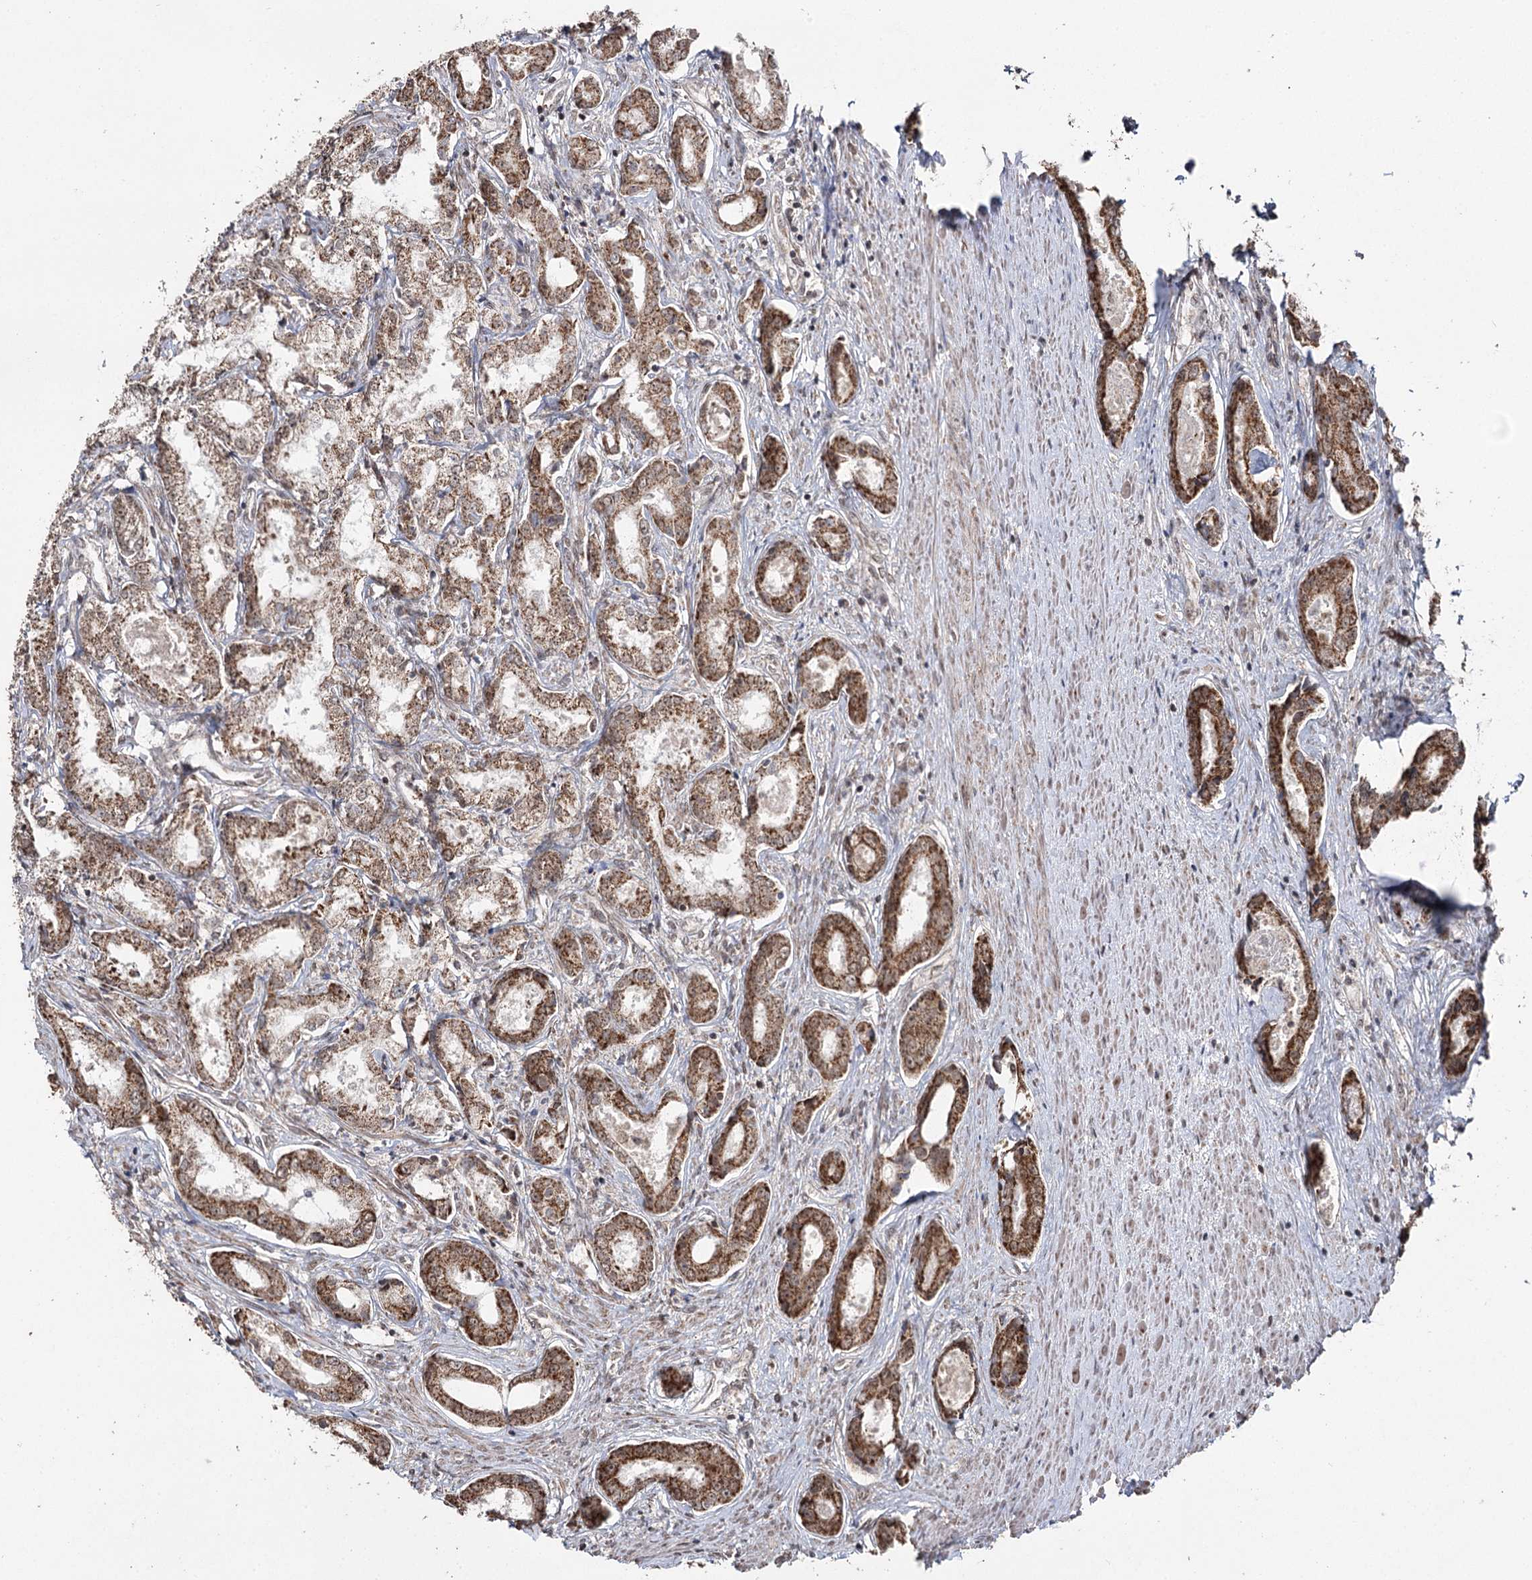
{"staining": {"intensity": "moderate", "quantity": ">75%", "location": "cytoplasmic/membranous"}, "tissue": "prostate cancer", "cell_type": "Tumor cells", "image_type": "cancer", "snomed": [{"axis": "morphology", "description": "Adenocarcinoma, Low grade"}, {"axis": "topography", "description": "Prostate"}], "caption": "This micrograph reveals immunohistochemistry staining of human prostate cancer (adenocarcinoma (low-grade)), with medium moderate cytoplasmic/membranous staining in approximately >75% of tumor cells.", "gene": "PDHX", "patient": {"sex": "male", "age": 68}}